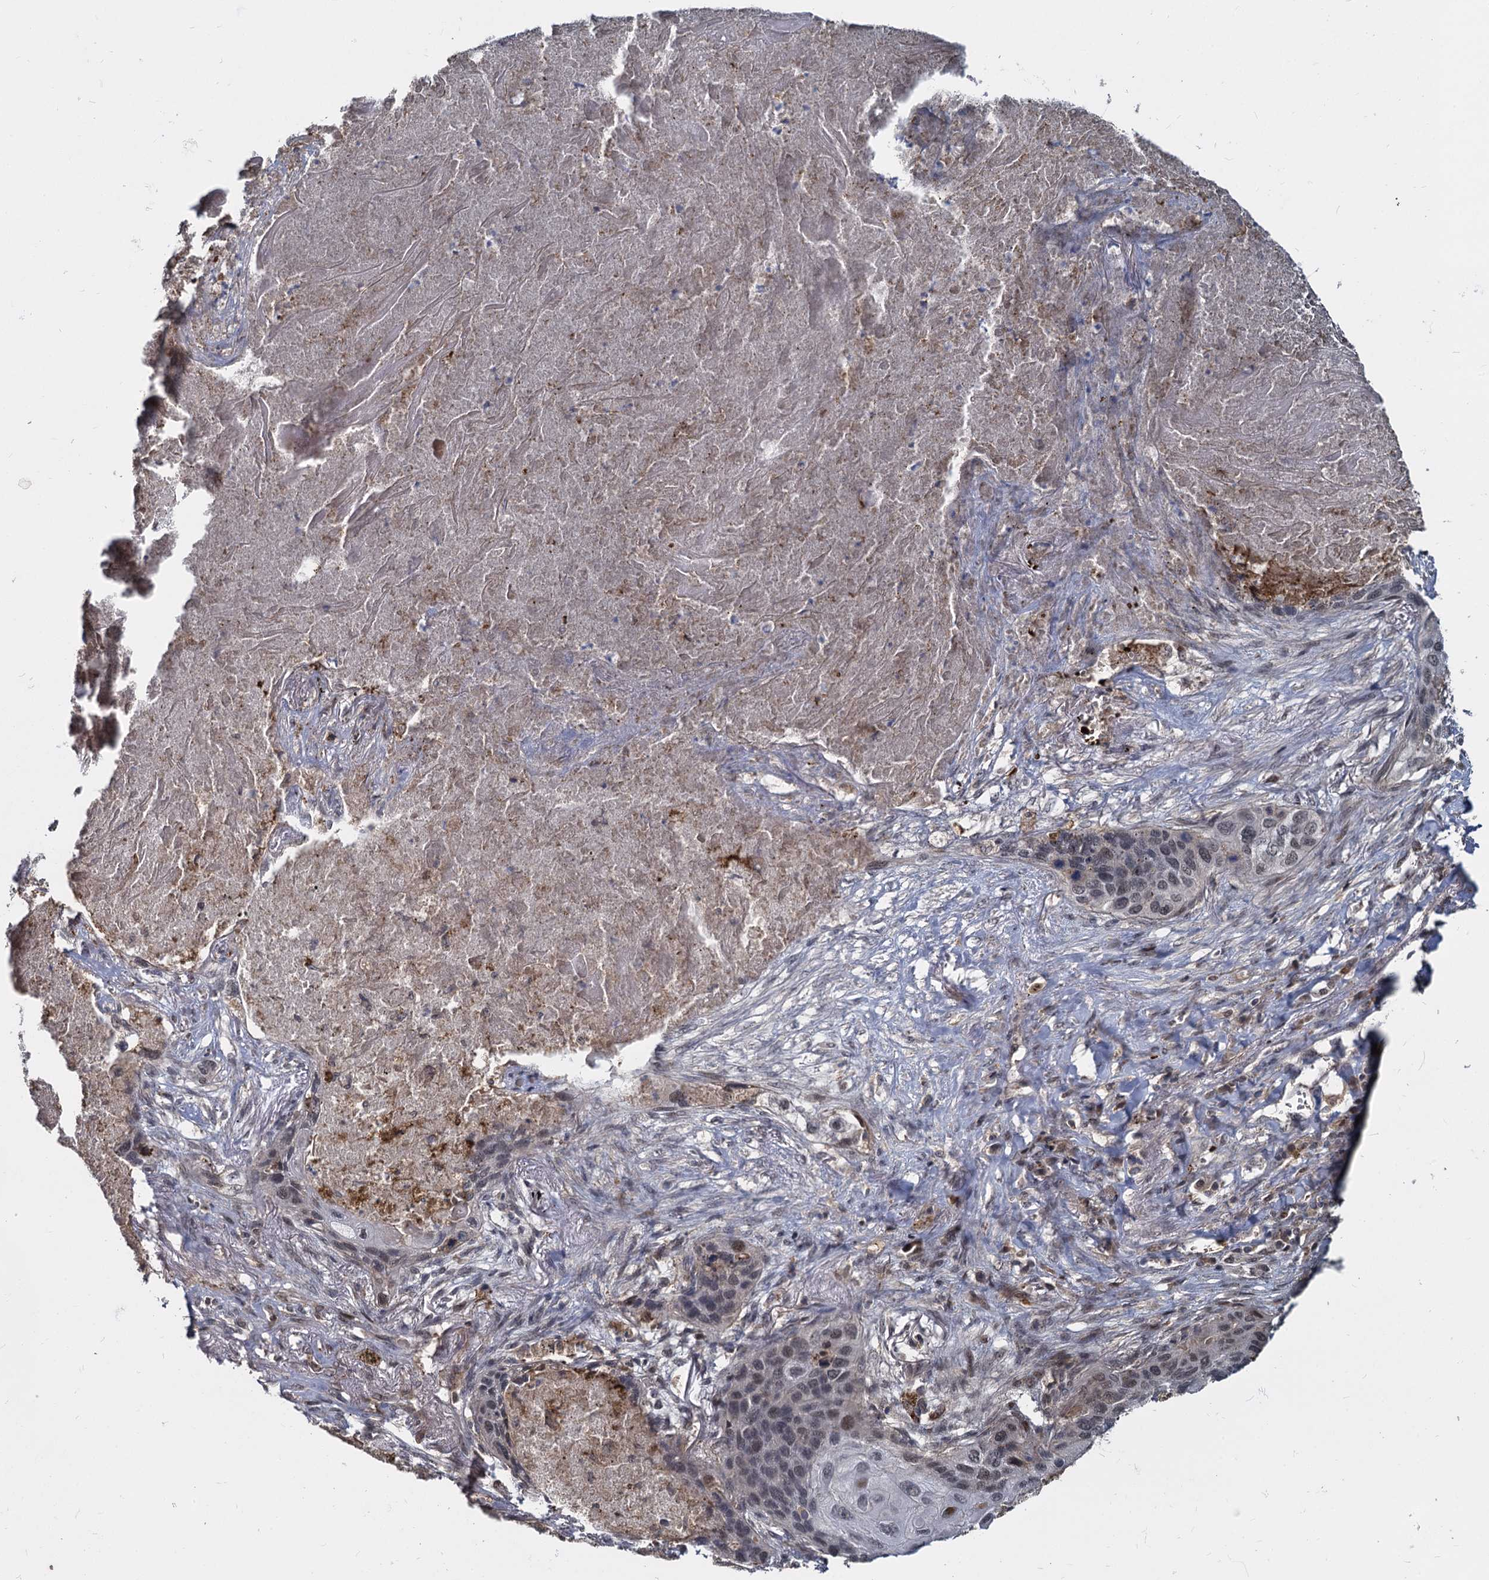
{"staining": {"intensity": "weak", "quantity": "25%-75%", "location": "nuclear"}, "tissue": "lung cancer", "cell_type": "Tumor cells", "image_type": "cancer", "snomed": [{"axis": "morphology", "description": "Squamous cell carcinoma, NOS"}, {"axis": "topography", "description": "Lung"}], "caption": "Protein staining of lung cancer tissue exhibits weak nuclear expression in about 25%-75% of tumor cells.", "gene": "FANCI", "patient": {"sex": "female", "age": 63}}